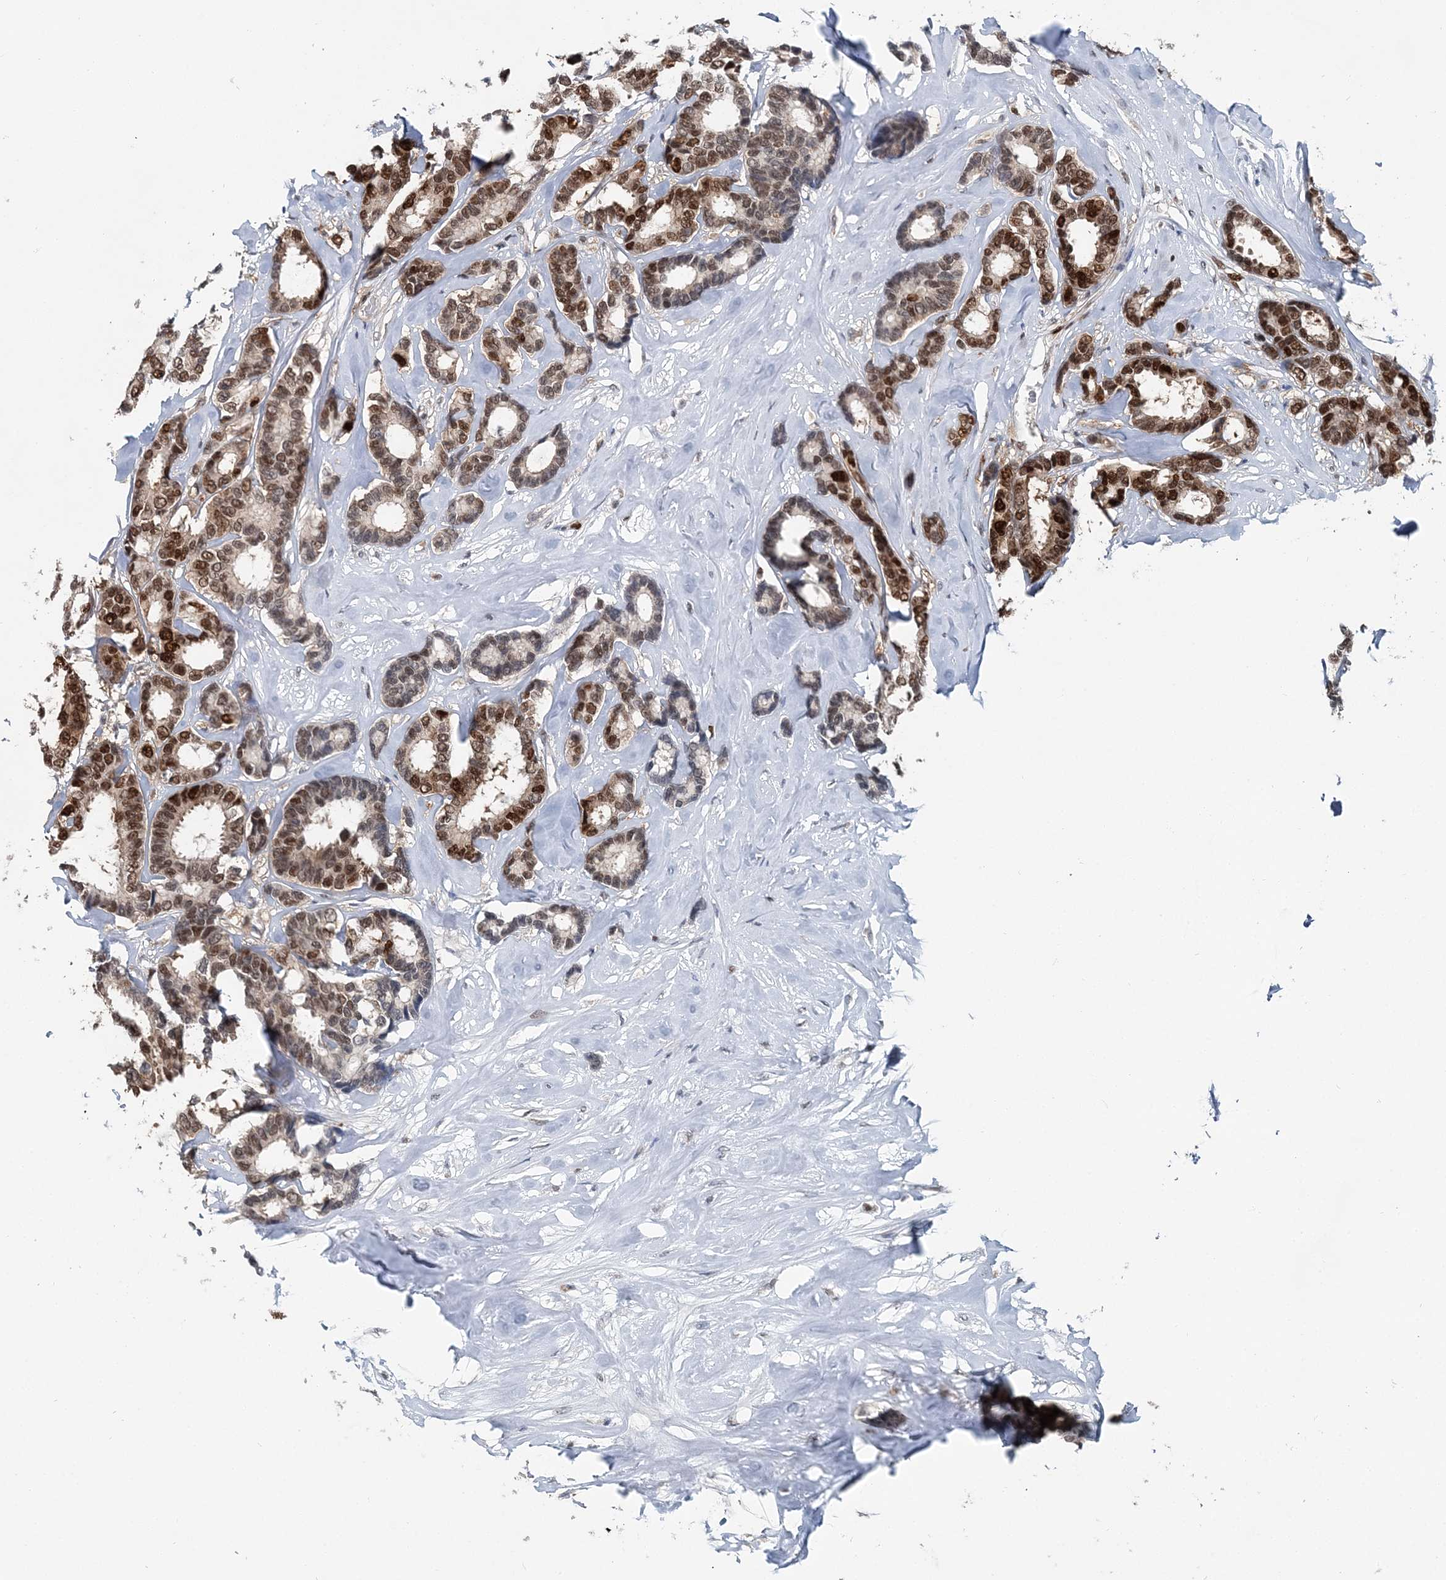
{"staining": {"intensity": "strong", "quantity": ">75%", "location": "cytoplasmic/membranous,nuclear"}, "tissue": "breast cancer", "cell_type": "Tumor cells", "image_type": "cancer", "snomed": [{"axis": "morphology", "description": "Duct carcinoma"}, {"axis": "topography", "description": "Breast"}], "caption": "The histopathology image exhibits immunohistochemical staining of breast cancer (invasive ductal carcinoma). There is strong cytoplasmic/membranous and nuclear expression is appreciated in approximately >75% of tumor cells. (DAB = brown stain, brightfield microscopy at high magnification).", "gene": "HAT1", "patient": {"sex": "female", "age": 87}}